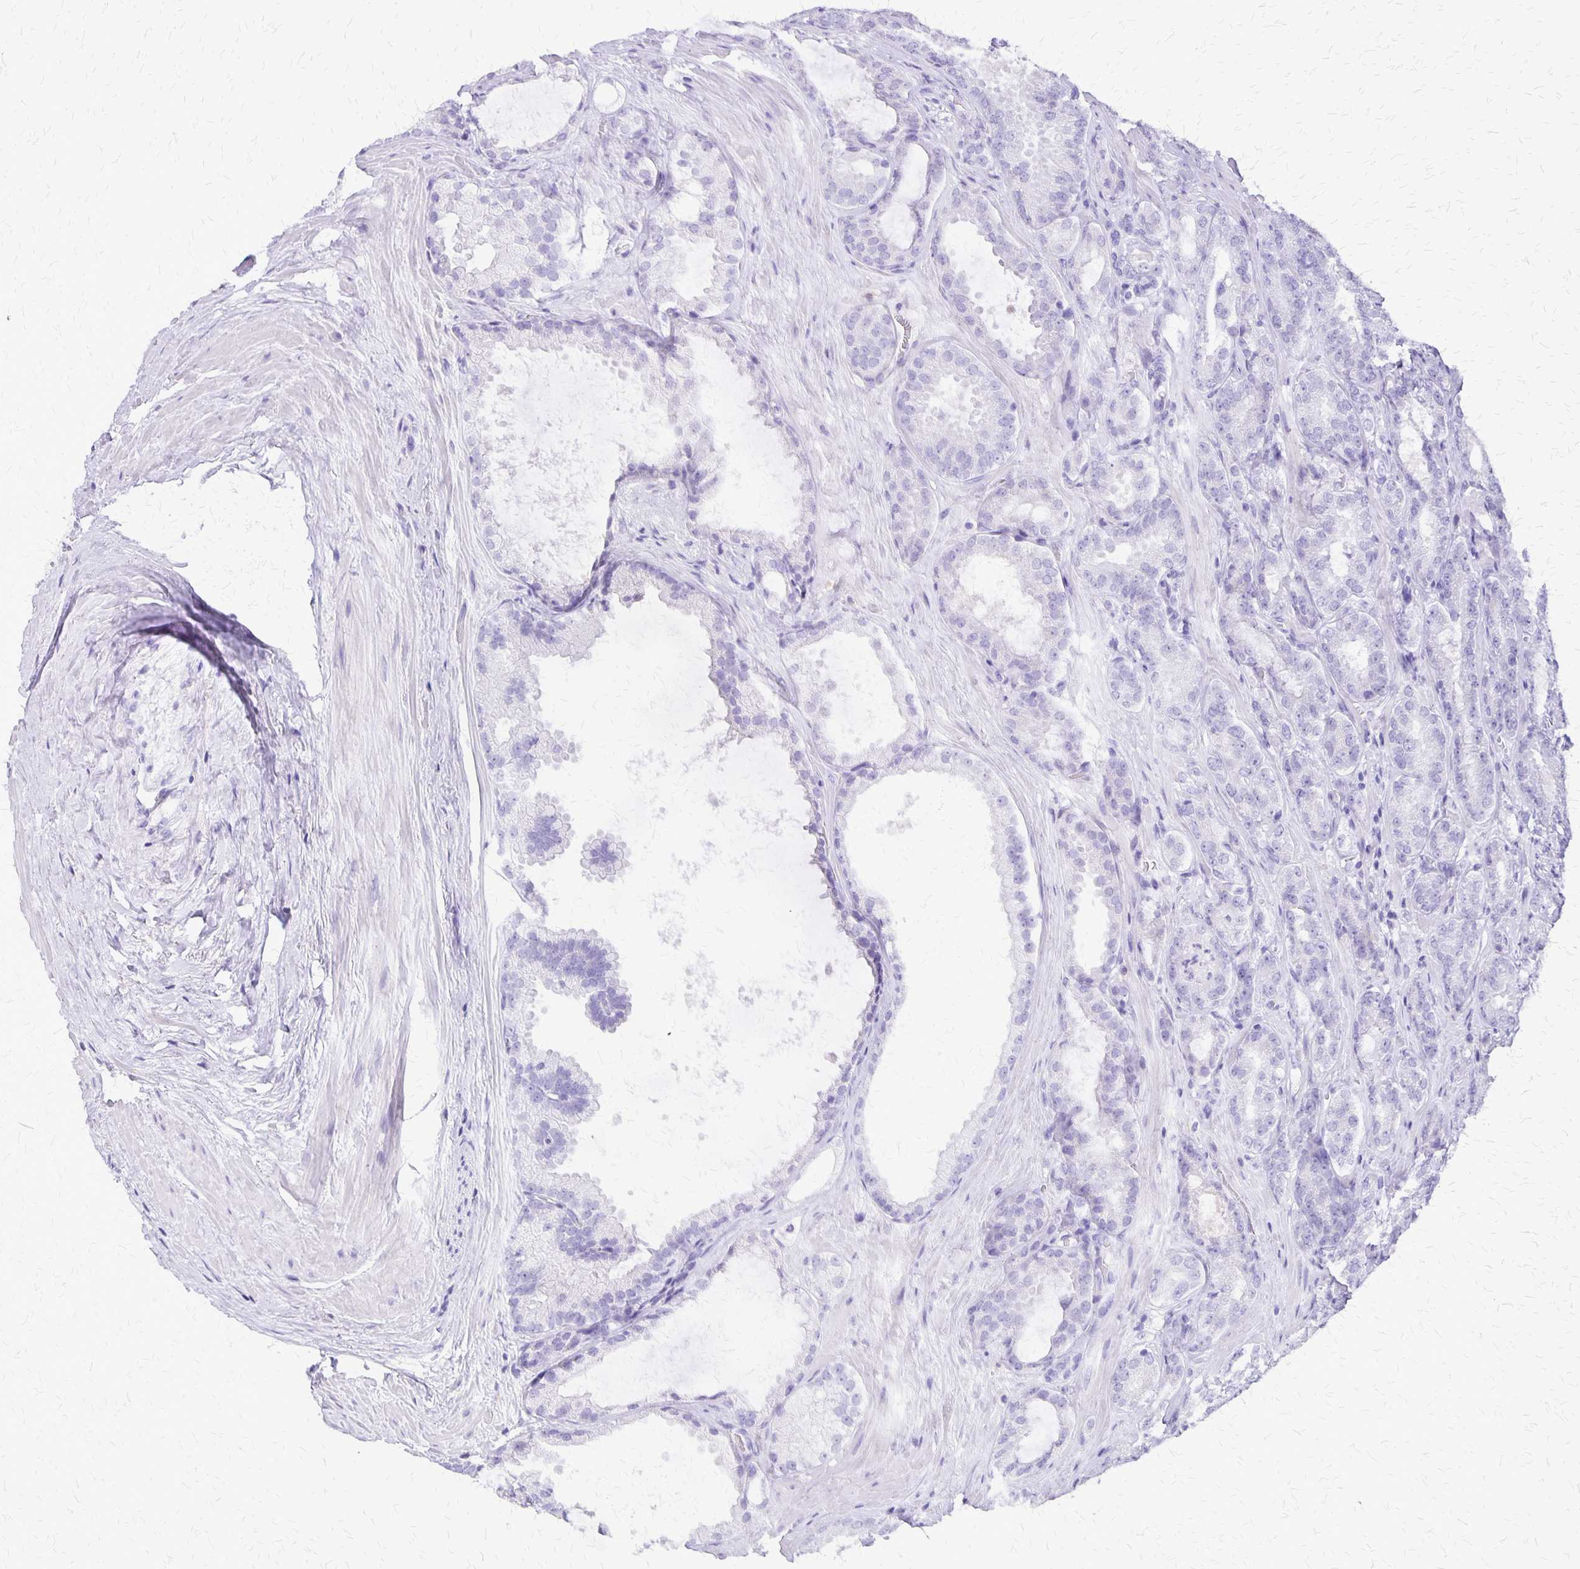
{"staining": {"intensity": "negative", "quantity": "none", "location": "none"}, "tissue": "prostate cancer", "cell_type": "Tumor cells", "image_type": "cancer", "snomed": [{"axis": "morphology", "description": "Adenocarcinoma, High grade"}, {"axis": "topography", "description": "Prostate"}], "caption": "There is no significant staining in tumor cells of prostate cancer. (DAB immunohistochemistry, high magnification).", "gene": "SLC13A2", "patient": {"sex": "male", "age": 64}}